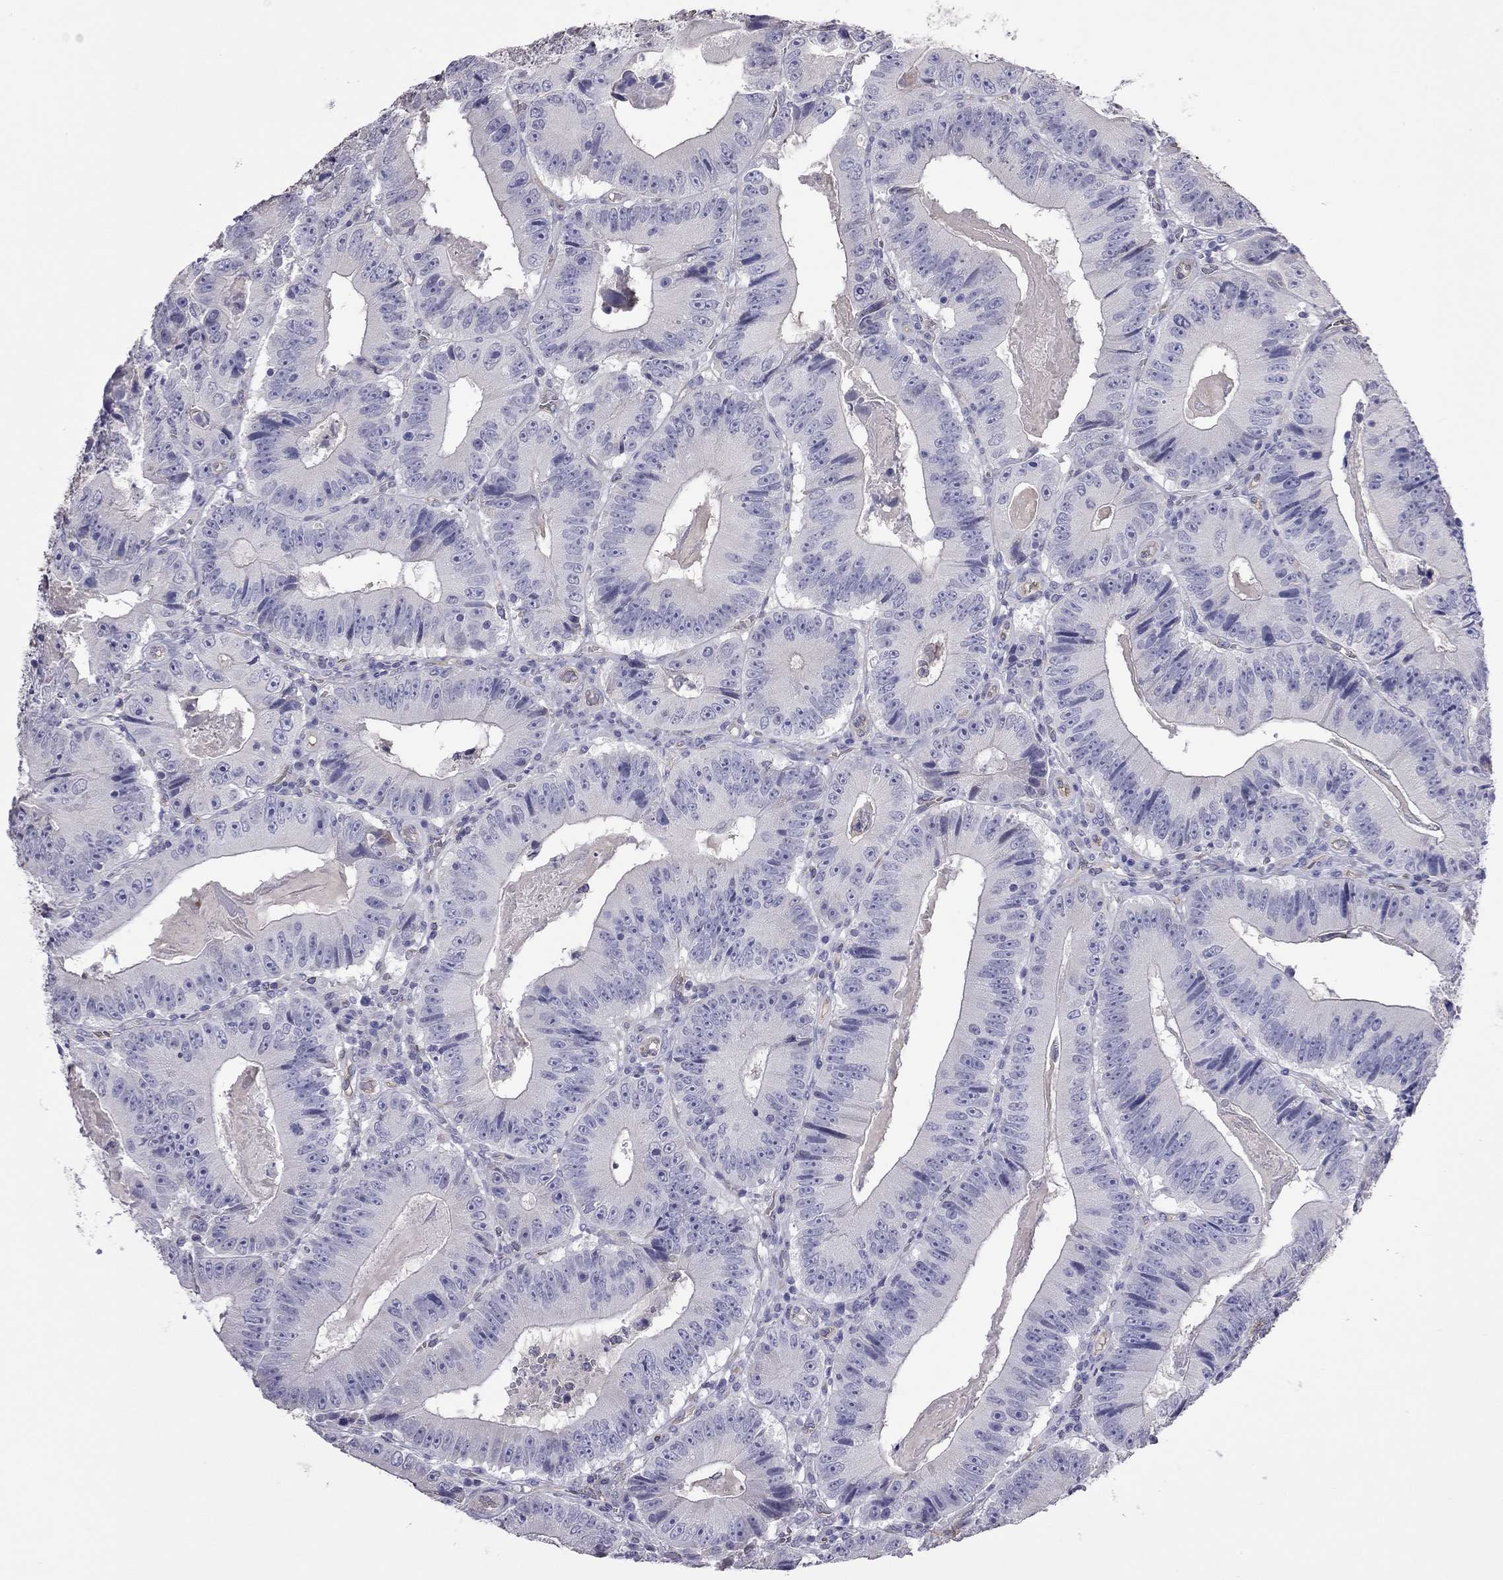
{"staining": {"intensity": "negative", "quantity": "none", "location": "none"}, "tissue": "colorectal cancer", "cell_type": "Tumor cells", "image_type": "cancer", "snomed": [{"axis": "morphology", "description": "Adenocarcinoma, NOS"}, {"axis": "topography", "description": "Colon"}], "caption": "This image is of colorectal cancer stained with immunohistochemistry to label a protein in brown with the nuclei are counter-stained blue. There is no expression in tumor cells.", "gene": "FEZ1", "patient": {"sex": "female", "age": 86}}